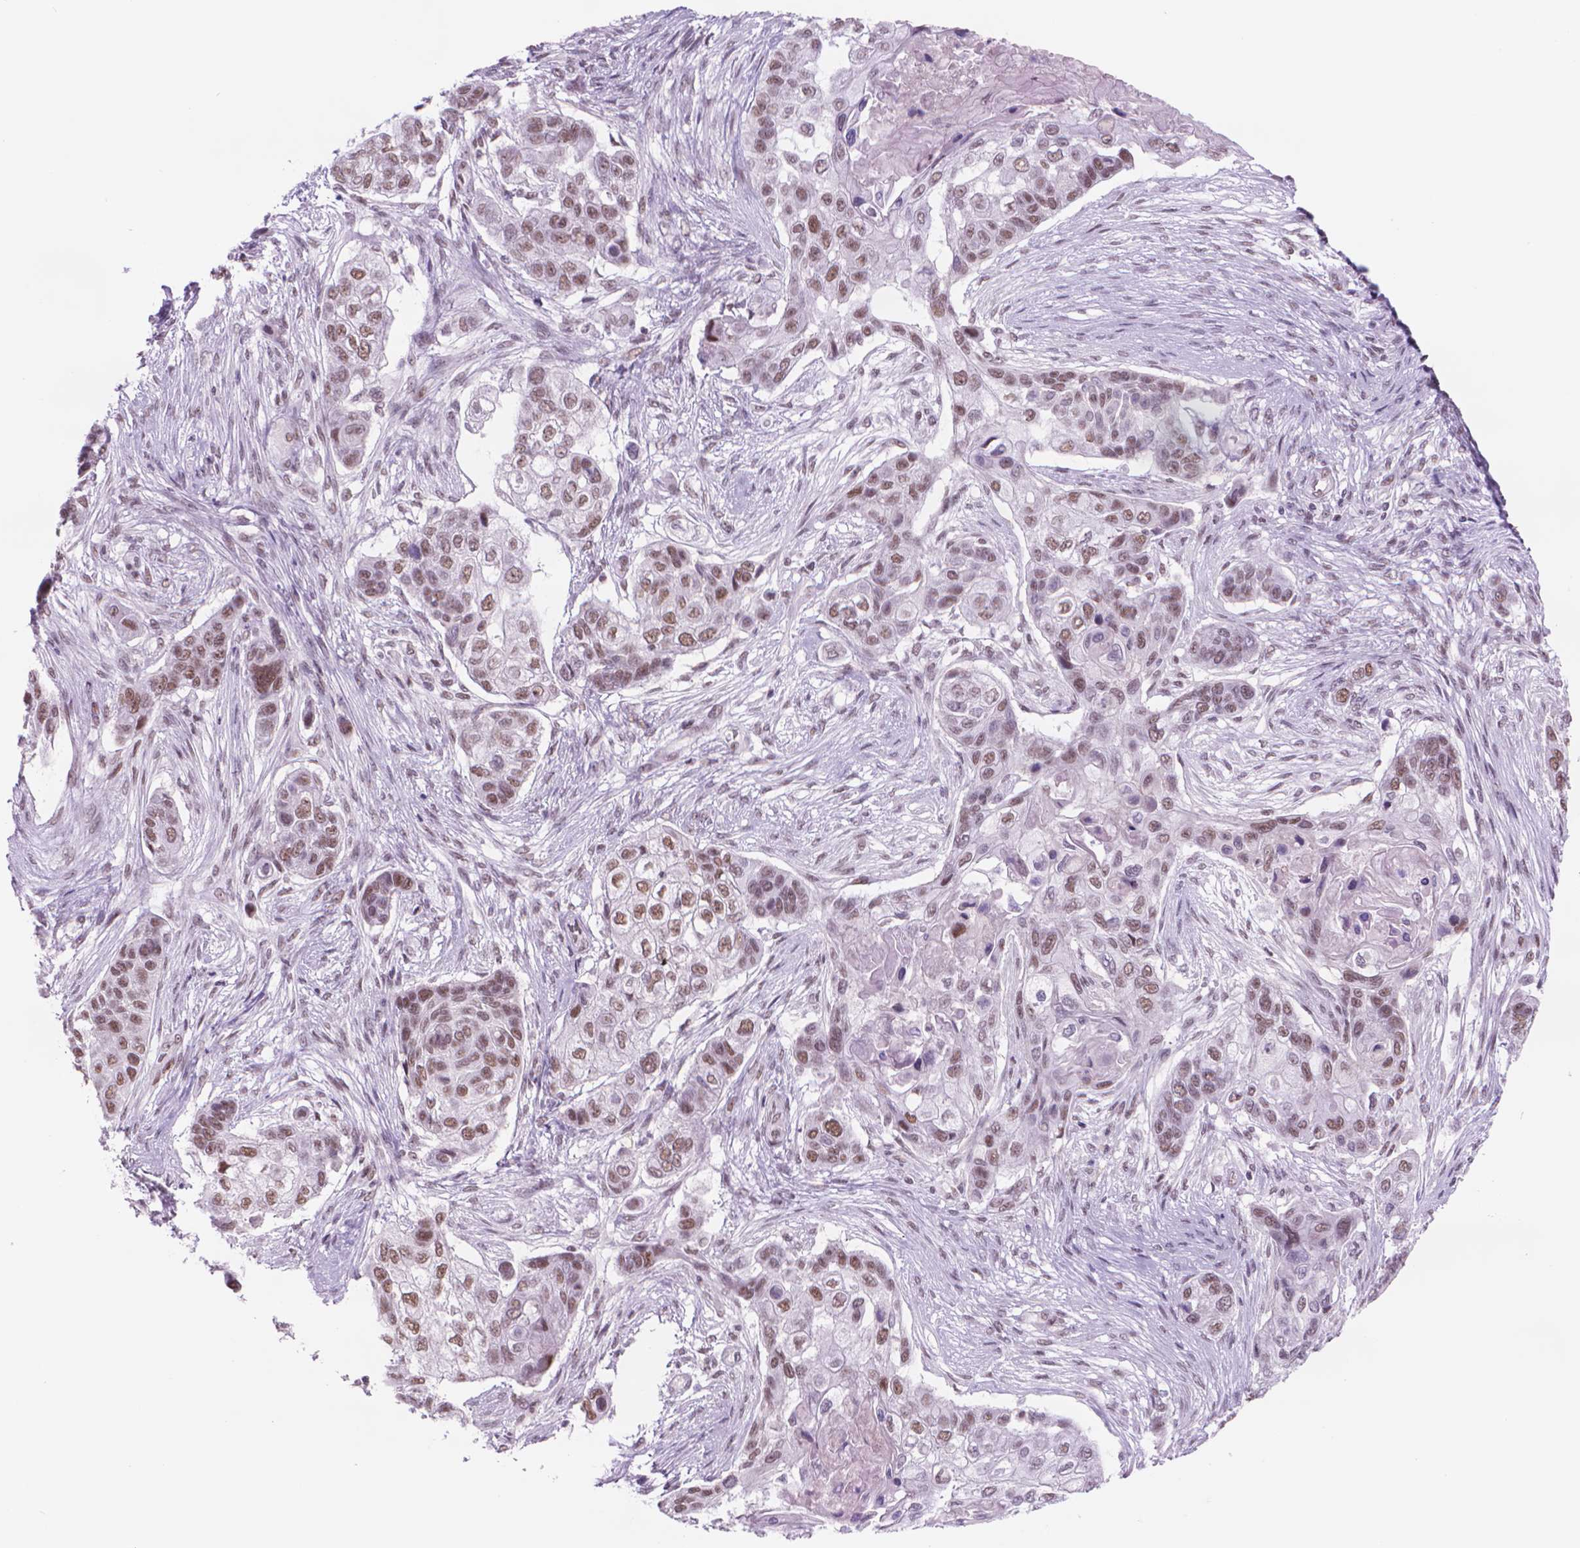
{"staining": {"intensity": "moderate", "quantity": ">75%", "location": "nuclear"}, "tissue": "lung cancer", "cell_type": "Tumor cells", "image_type": "cancer", "snomed": [{"axis": "morphology", "description": "Squamous cell carcinoma, NOS"}, {"axis": "topography", "description": "Lung"}], "caption": "Lung cancer stained with immunohistochemistry (IHC) displays moderate nuclear expression in approximately >75% of tumor cells.", "gene": "POLR3D", "patient": {"sex": "male", "age": 69}}